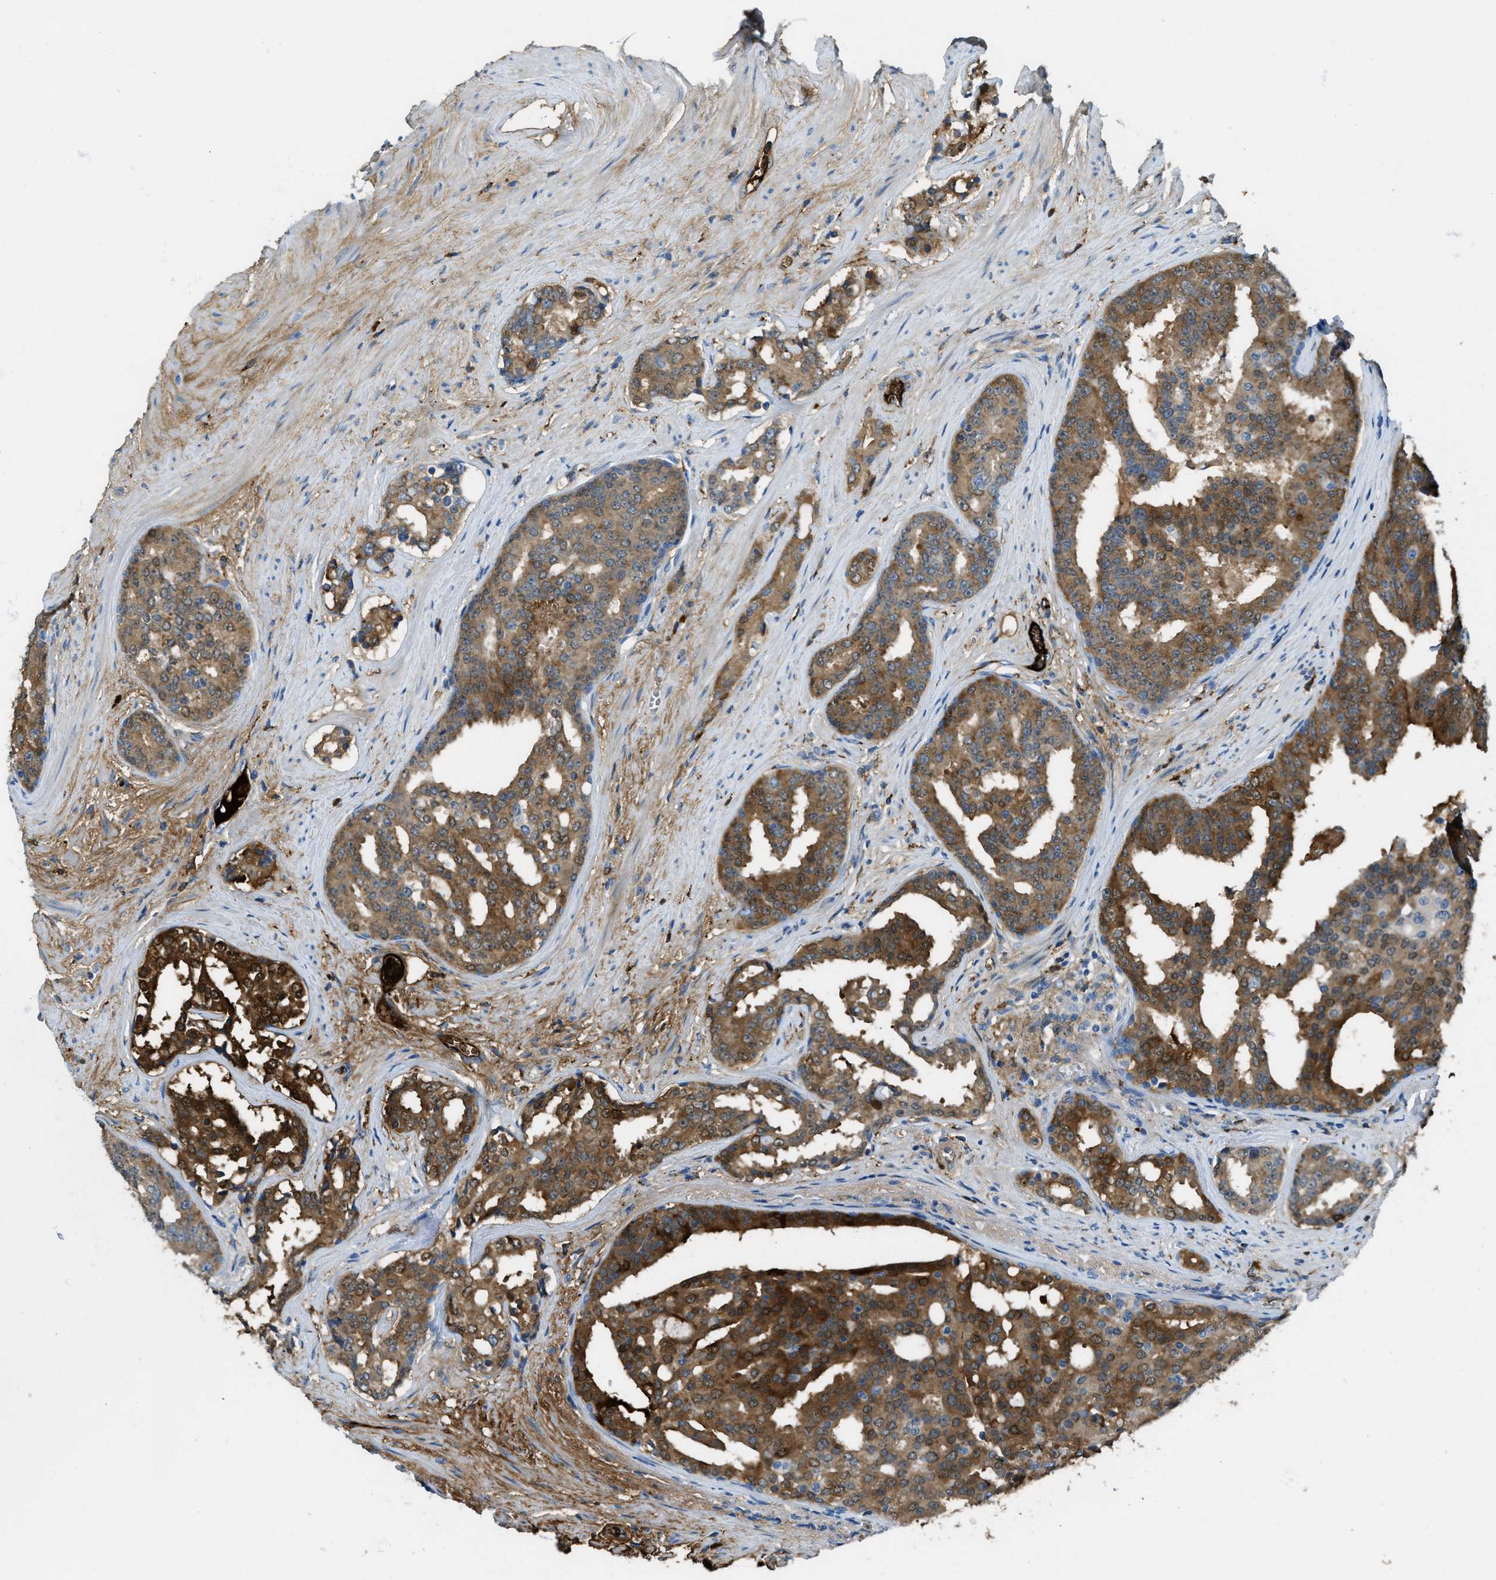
{"staining": {"intensity": "moderate", "quantity": ">75%", "location": "cytoplasmic/membranous"}, "tissue": "prostate cancer", "cell_type": "Tumor cells", "image_type": "cancer", "snomed": [{"axis": "morphology", "description": "Adenocarcinoma, High grade"}, {"axis": "topography", "description": "Prostate"}], "caption": "Approximately >75% of tumor cells in prostate cancer show moderate cytoplasmic/membranous protein expression as visualized by brown immunohistochemical staining.", "gene": "TRIM59", "patient": {"sex": "male", "age": 71}}